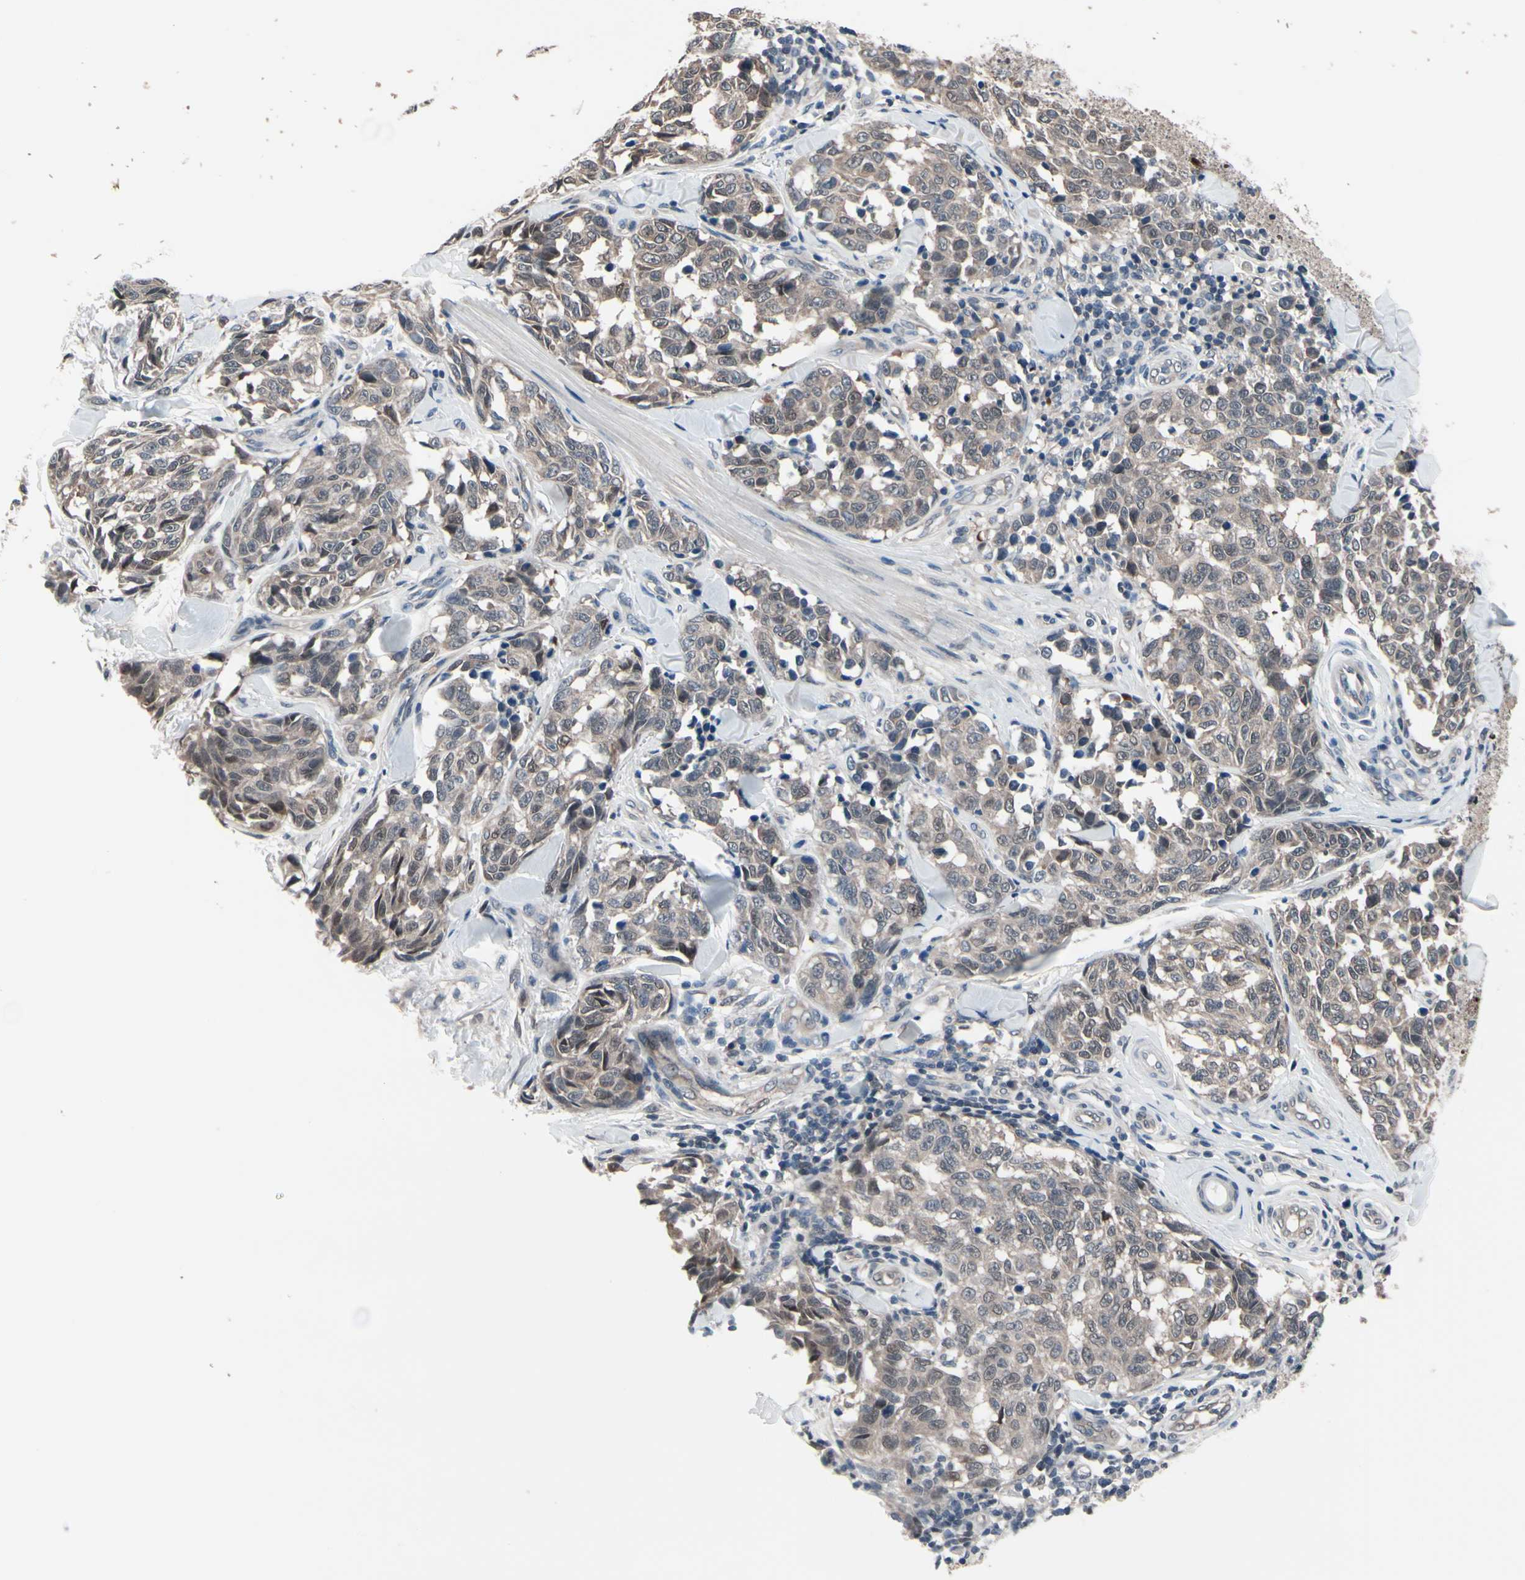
{"staining": {"intensity": "moderate", "quantity": ">75%", "location": "cytoplasmic/membranous"}, "tissue": "melanoma", "cell_type": "Tumor cells", "image_type": "cancer", "snomed": [{"axis": "morphology", "description": "Malignant melanoma, NOS"}, {"axis": "topography", "description": "Skin"}], "caption": "Moderate cytoplasmic/membranous positivity for a protein is seen in about >75% of tumor cells of melanoma using immunohistochemistry.", "gene": "PRDX6", "patient": {"sex": "female", "age": 64}}